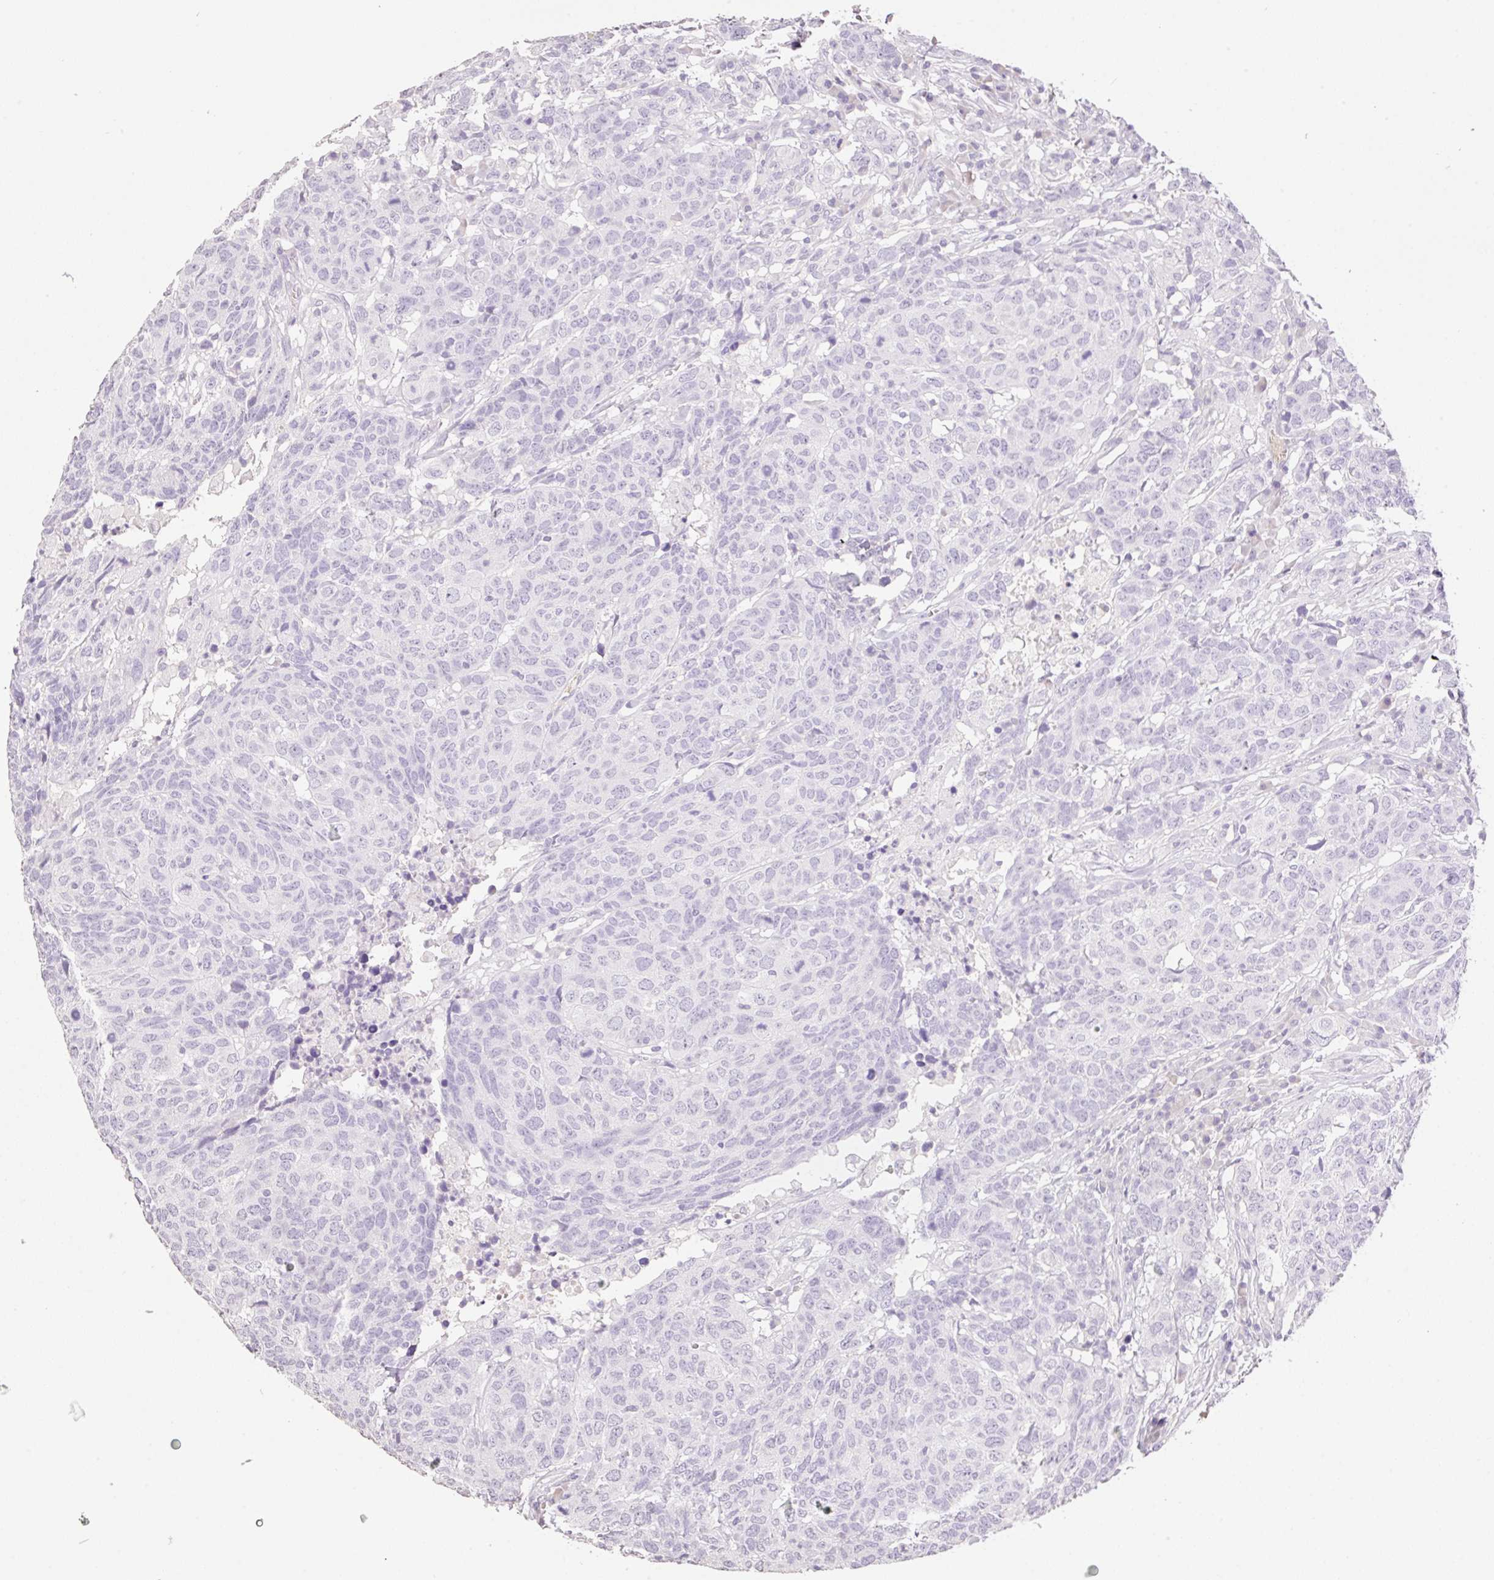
{"staining": {"intensity": "negative", "quantity": "none", "location": "none"}, "tissue": "head and neck cancer", "cell_type": "Tumor cells", "image_type": "cancer", "snomed": [{"axis": "morphology", "description": "Normal tissue, NOS"}, {"axis": "morphology", "description": "Squamous cell carcinoma, NOS"}, {"axis": "topography", "description": "Skeletal muscle"}, {"axis": "topography", "description": "Vascular tissue"}, {"axis": "topography", "description": "Peripheral nerve tissue"}, {"axis": "topography", "description": "Head-Neck"}], "caption": "Immunohistochemistry (IHC) image of neoplastic tissue: head and neck cancer (squamous cell carcinoma) stained with DAB displays no significant protein expression in tumor cells.", "gene": "HCRTR2", "patient": {"sex": "male", "age": 66}}